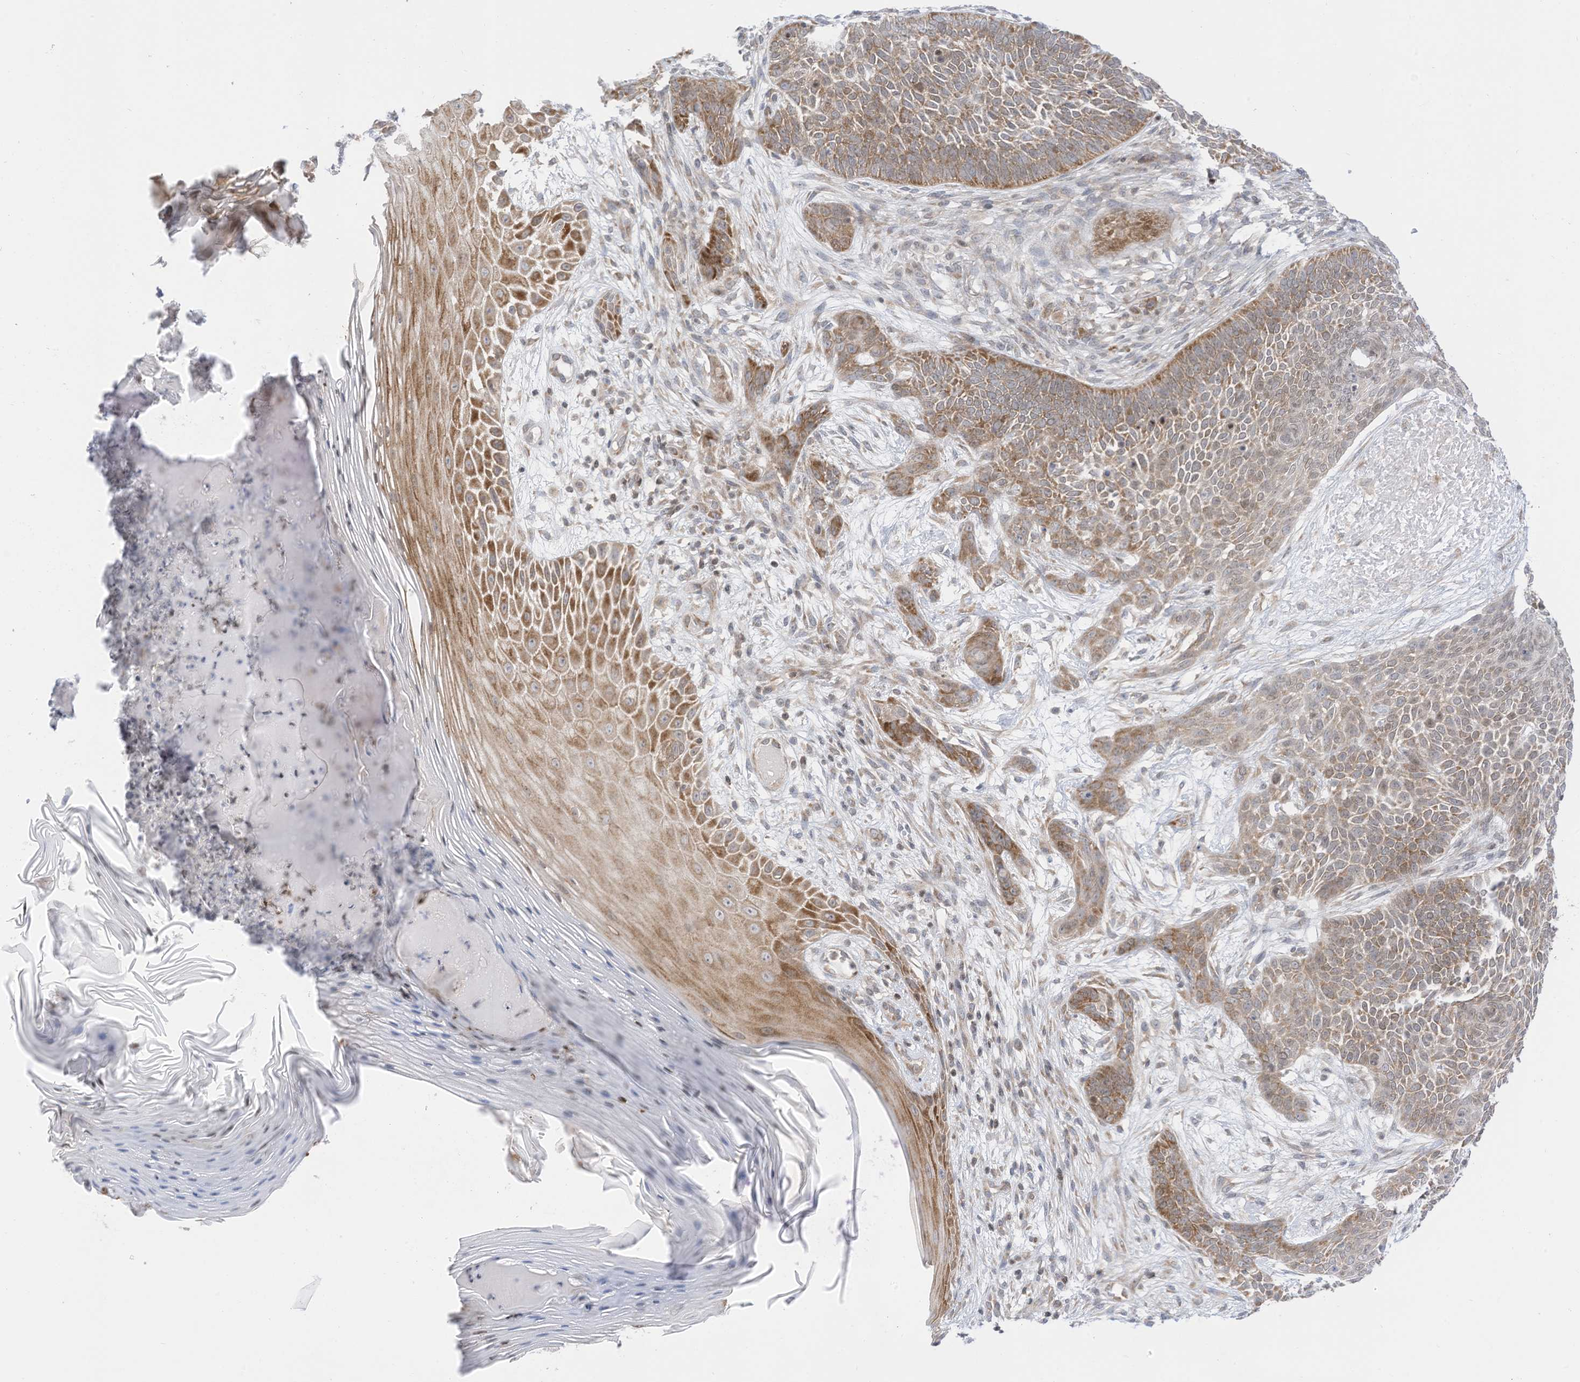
{"staining": {"intensity": "moderate", "quantity": "25%-75%", "location": "cytoplasmic/membranous"}, "tissue": "skin cancer", "cell_type": "Tumor cells", "image_type": "cancer", "snomed": [{"axis": "morphology", "description": "Basal cell carcinoma"}, {"axis": "topography", "description": "Skin"}], "caption": "Immunohistochemistry image of neoplastic tissue: skin cancer (basal cell carcinoma) stained using immunohistochemistry (IHC) exhibits medium levels of moderate protein expression localized specifically in the cytoplasmic/membranous of tumor cells, appearing as a cytoplasmic/membranous brown color.", "gene": "EDF1", "patient": {"sex": "male", "age": 85}}